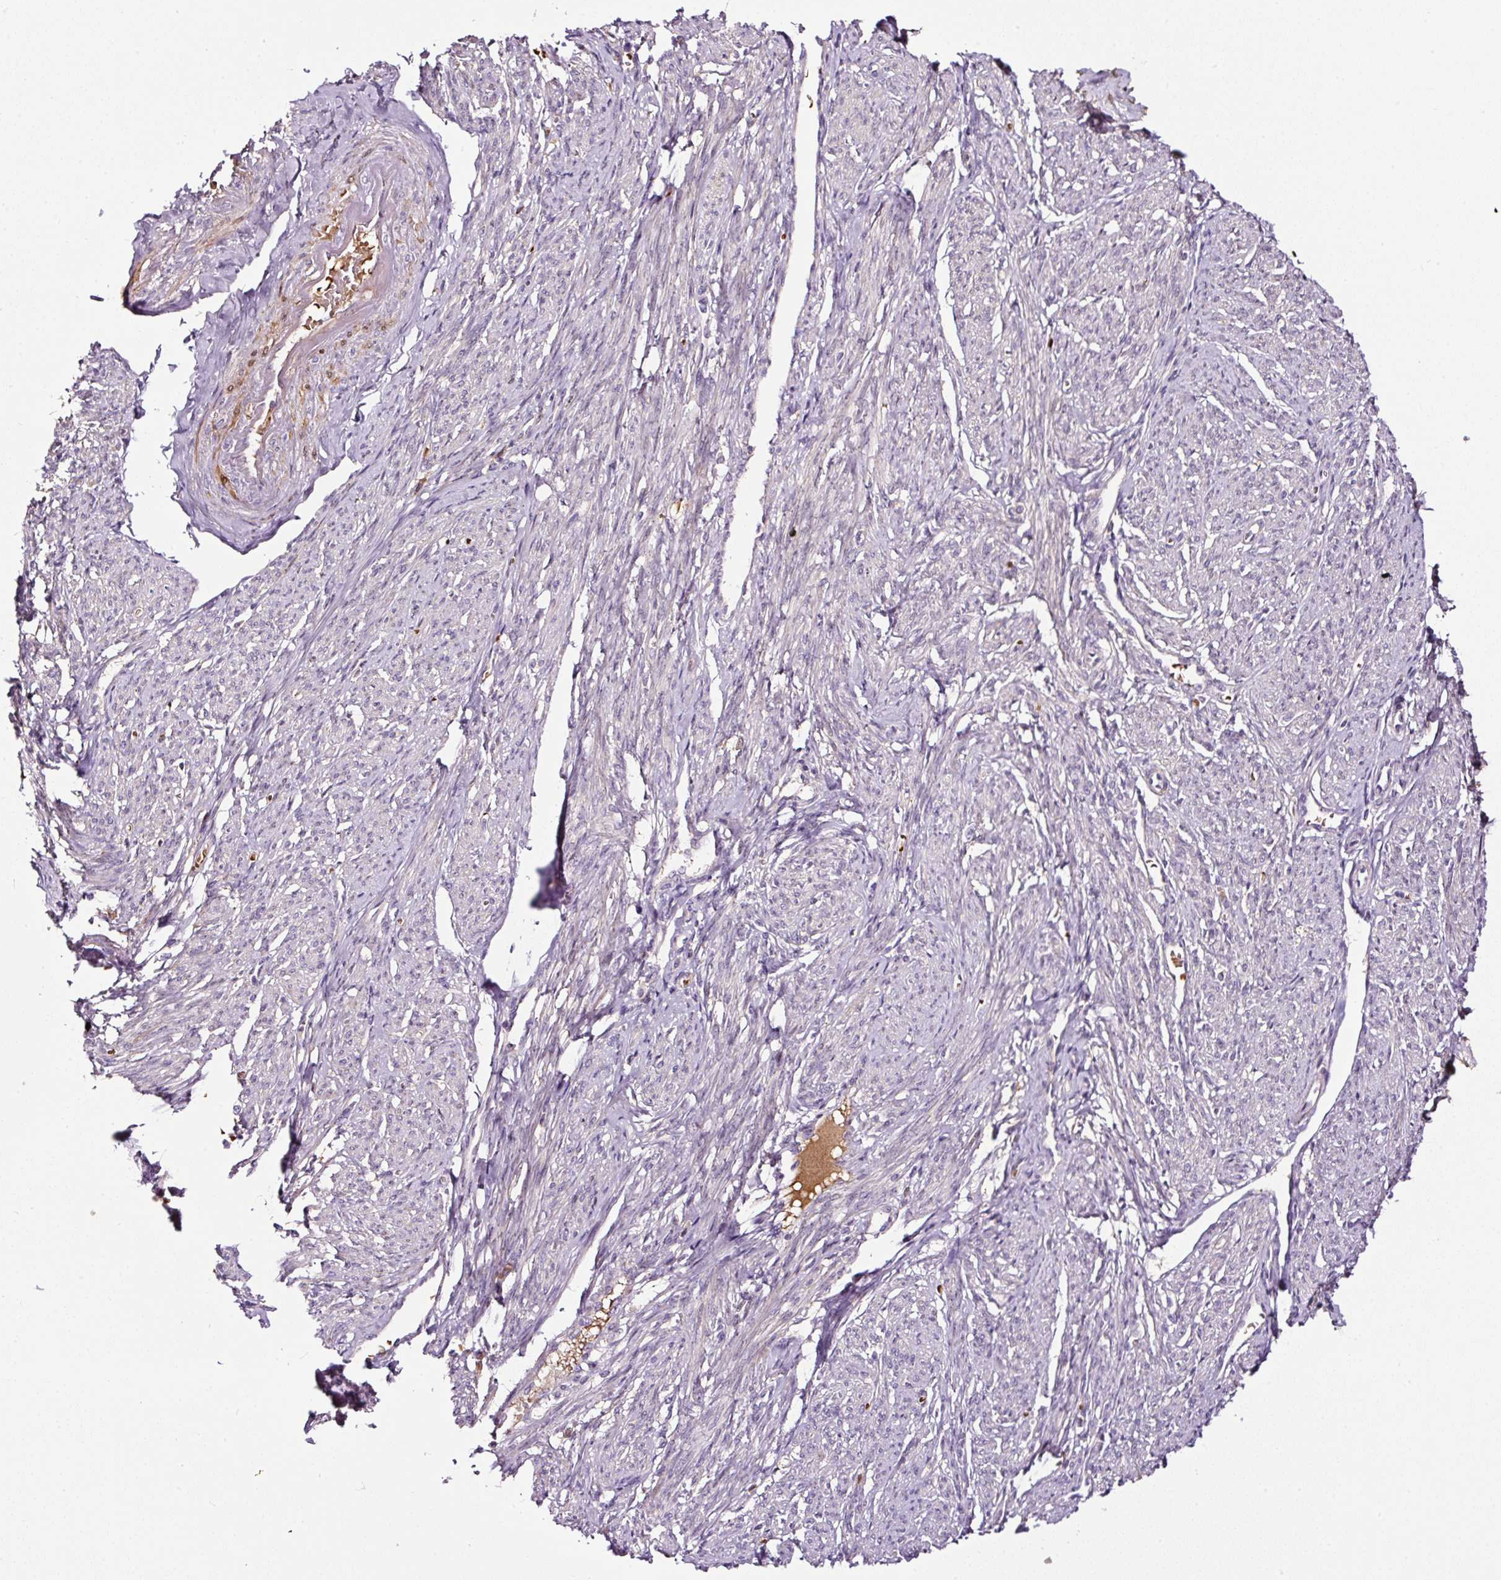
{"staining": {"intensity": "weak", "quantity": "<25%", "location": "cytoplasmic/membranous"}, "tissue": "smooth muscle", "cell_type": "Smooth muscle cells", "image_type": "normal", "snomed": [{"axis": "morphology", "description": "Normal tissue, NOS"}, {"axis": "topography", "description": "Smooth muscle"}], "caption": "The immunohistochemistry (IHC) micrograph has no significant expression in smooth muscle cells of smooth muscle. (DAB immunohistochemistry (IHC) with hematoxylin counter stain).", "gene": "LRRC24", "patient": {"sex": "female", "age": 65}}